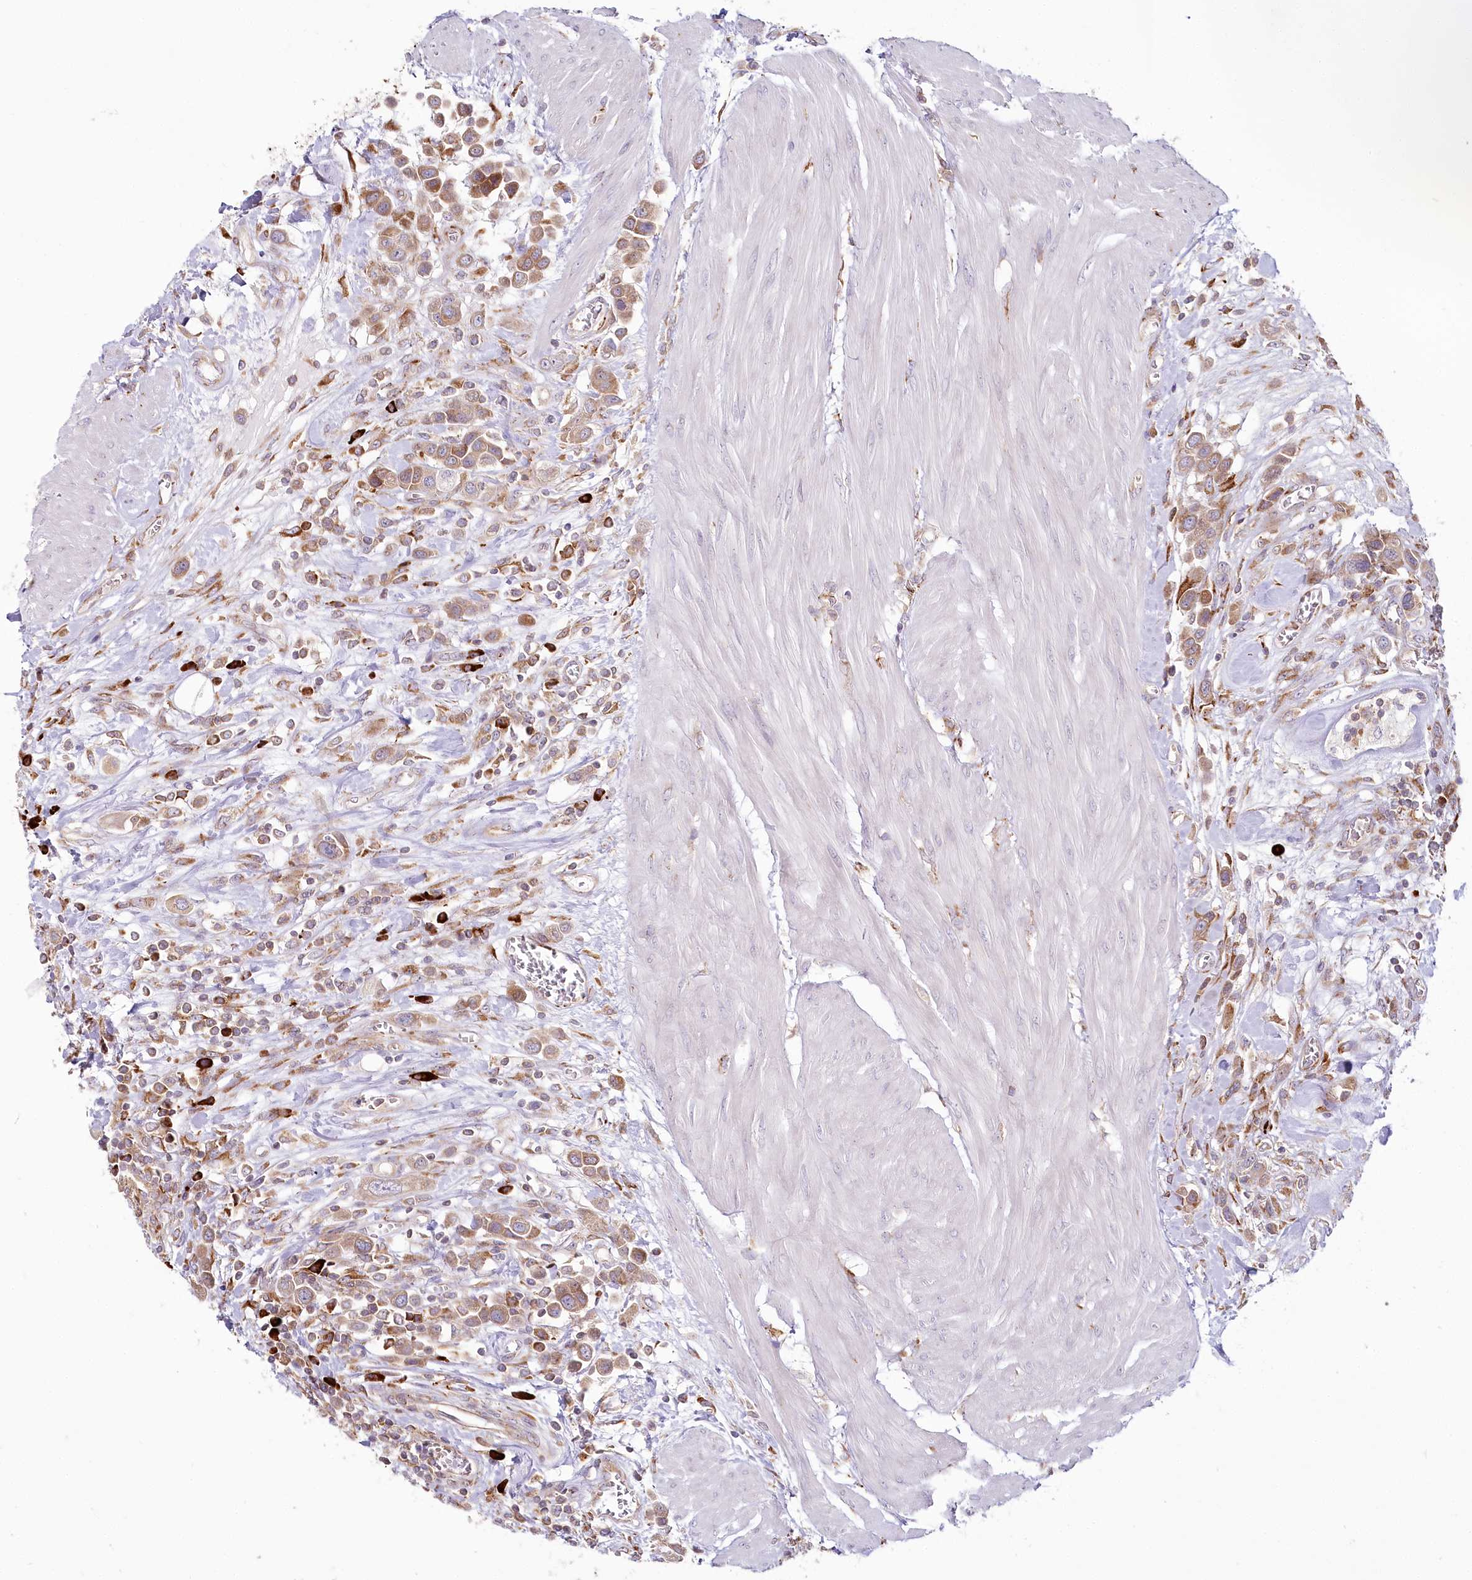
{"staining": {"intensity": "moderate", "quantity": ">75%", "location": "cytoplasmic/membranous"}, "tissue": "urothelial cancer", "cell_type": "Tumor cells", "image_type": "cancer", "snomed": [{"axis": "morphology", "description": "Urothelial carcinoma, High grade"}, {"axis": "topography", "description": "Urinary bladder"}], "caption": "An image of urothelial cancer stained for a protein demonstrates moderate cytoplasmic/membranous brown staining in tumor cells.", "gene": "POGLUT1", "patient": {"sex": "male", "age": 50}}